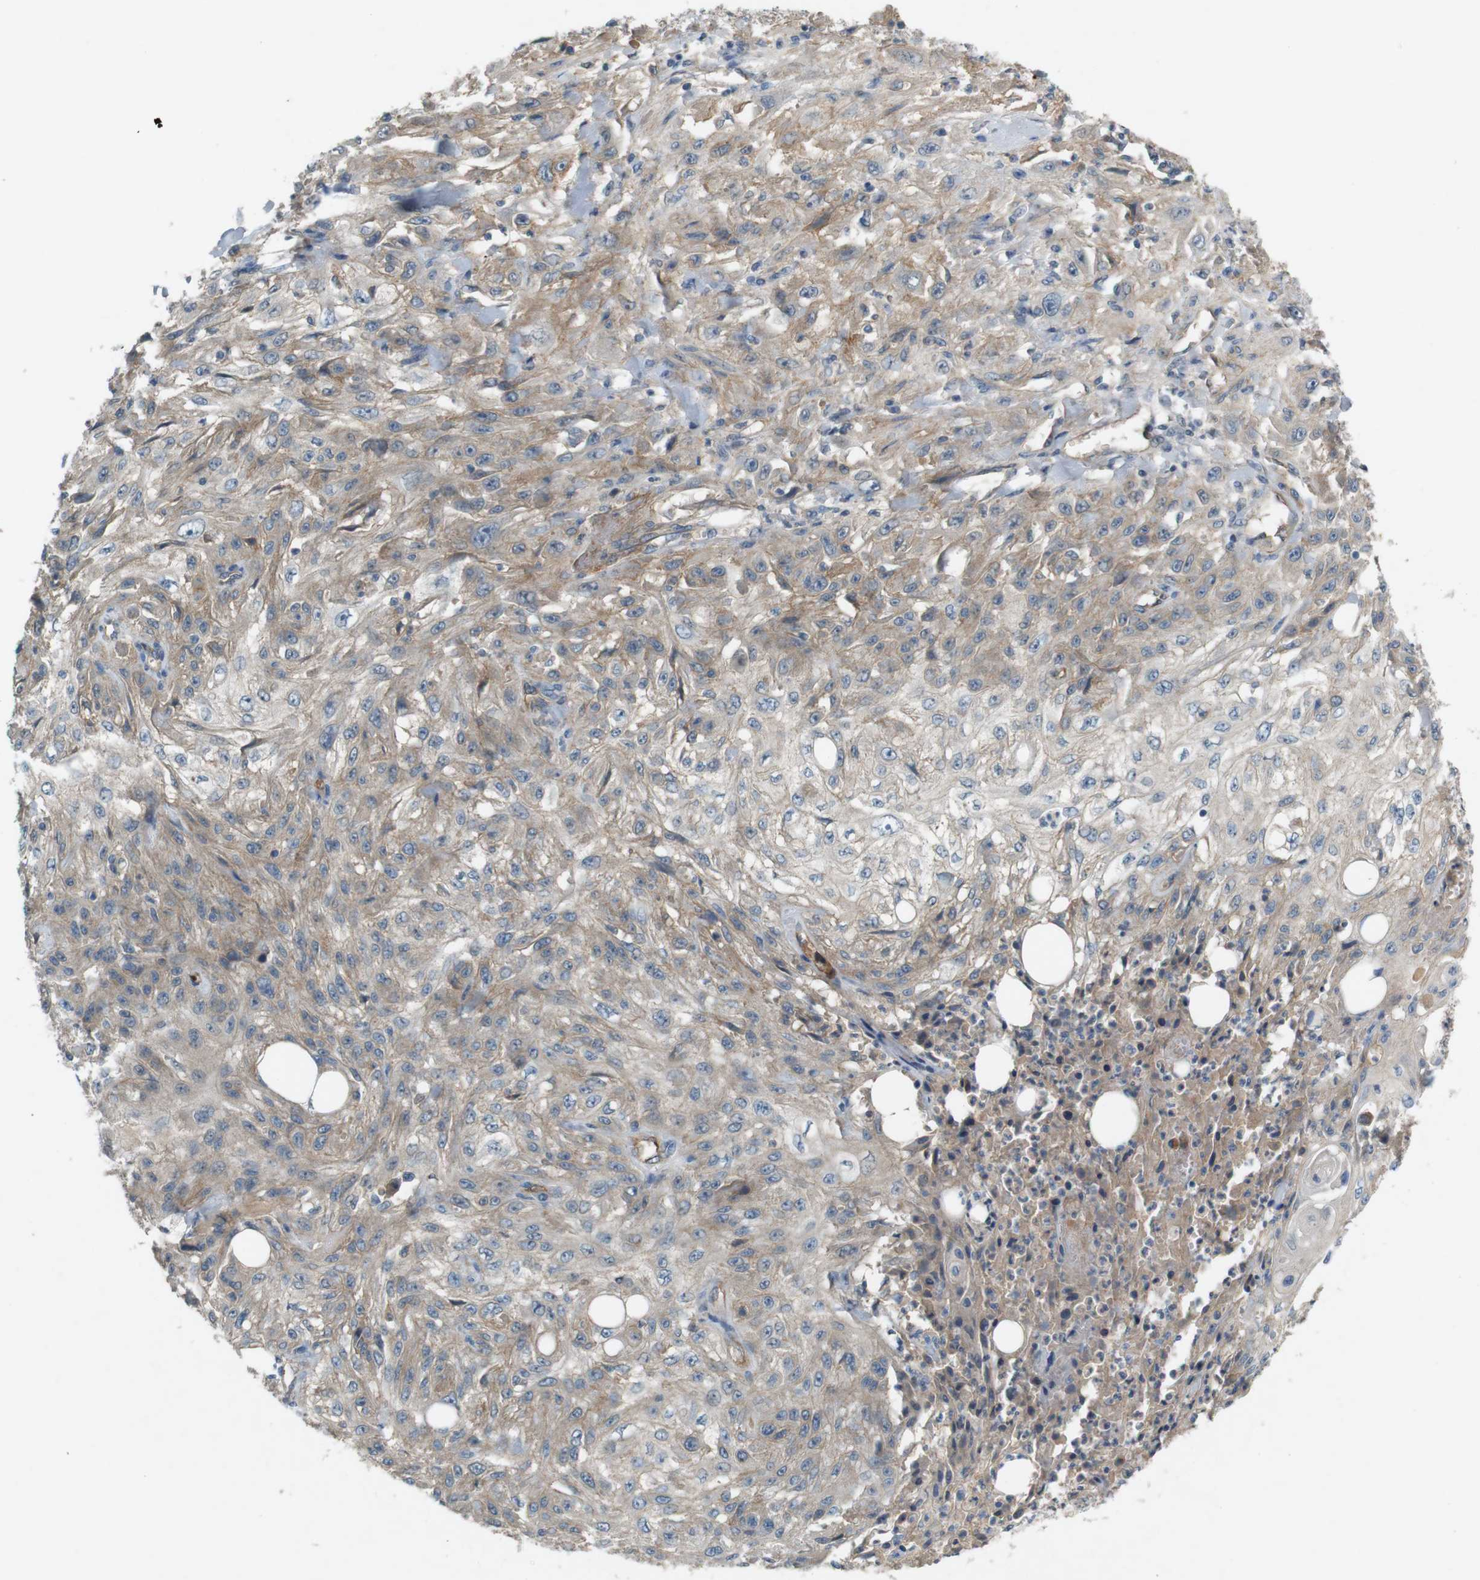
{"staining": {"intensity": "weak", "quantity": ">75%", "location": "cytoplasmic/membranous"}, "tissue": "skin cancer", "cell_type": "Tumor cells", "image_type": "cancer", "snomed": [{"axis": "morphology", "description": "Squamous cell carcinoma, NOS"}, {"axis": "topography", "description": "Skin"}], "caption": "Human skin squamous cell carcinoma stained with a brown dye displays weak cytoplasmic/membranous positive staining in about >75% of tumor cells.", "gene": "PVR", "patient": {"sex": "male", "age": 75}}